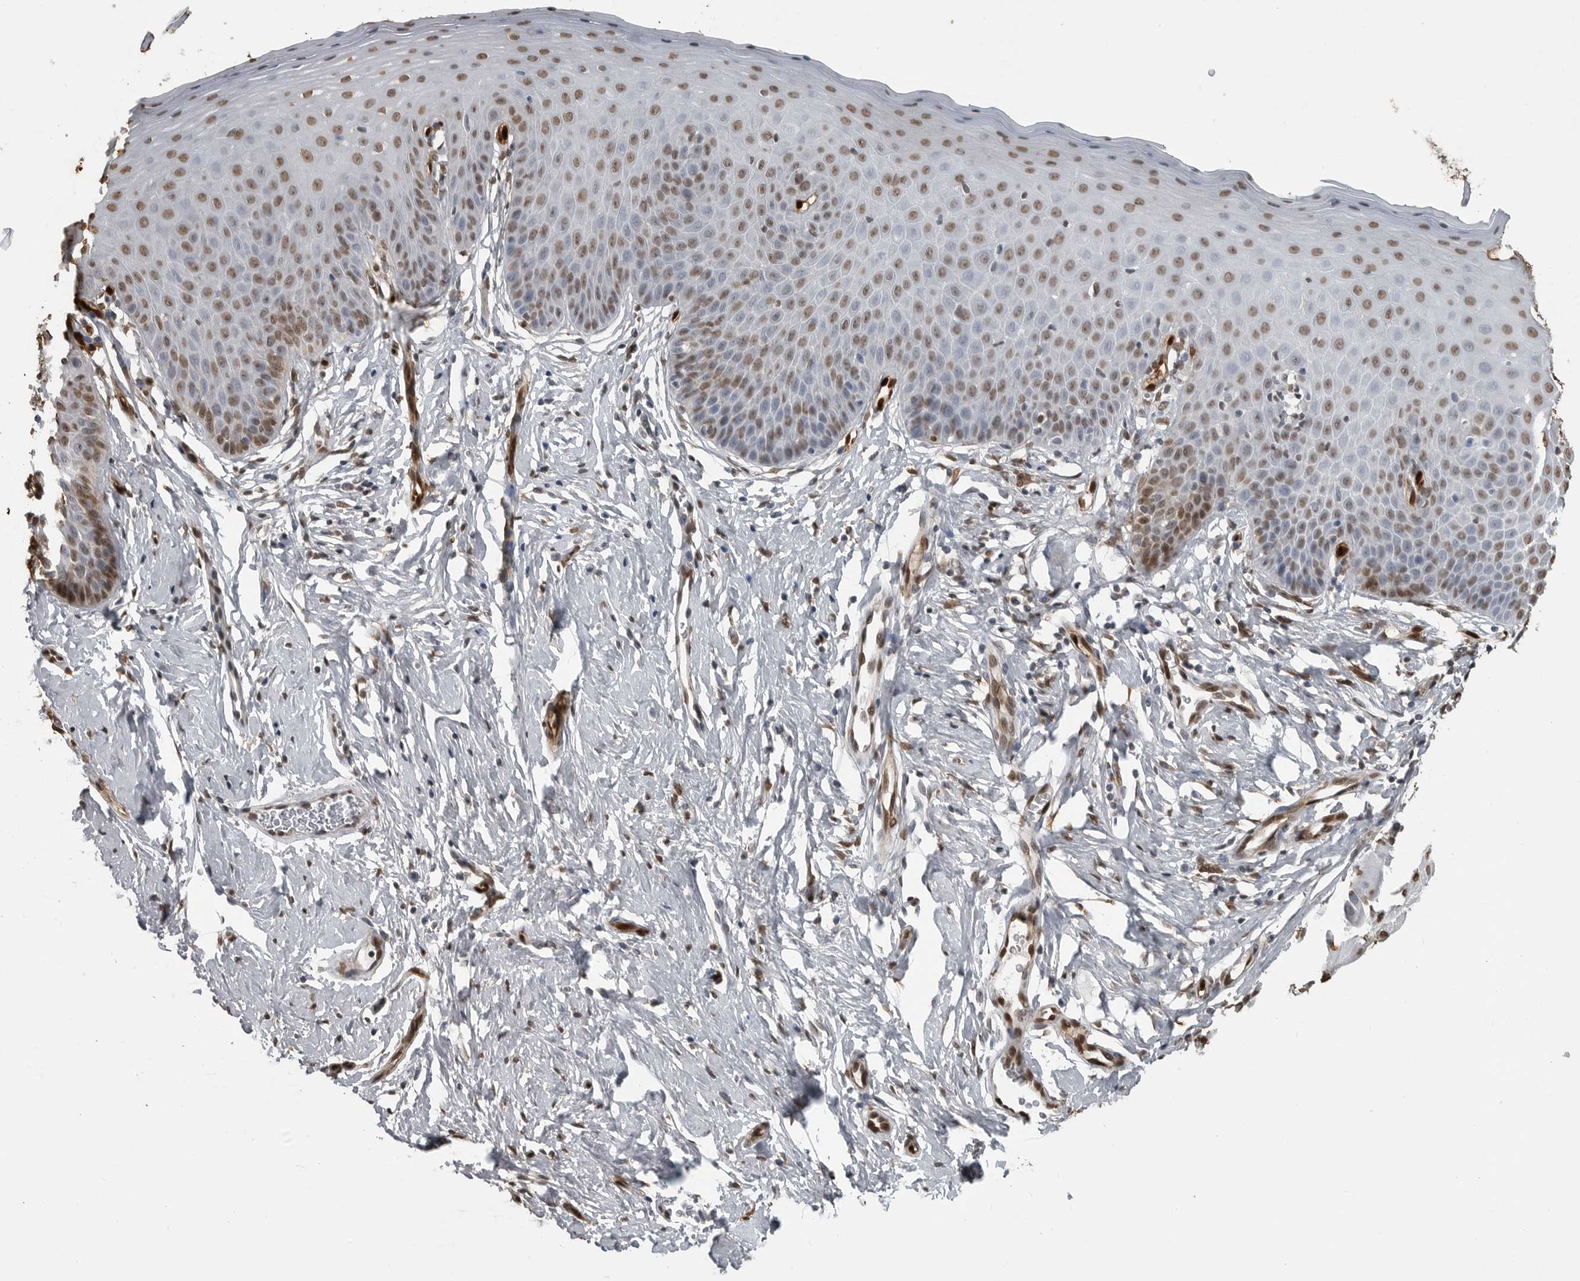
{"staining": {"intensity": "moderate", "quantity": ">75%", "location": "nuclear"}, "tissue": "cervix", "cell_type": "Glandular cells", "image_type": "normal", "snomed": [{"axis": "morphology", "description": "Normal tissue, NOS"}, {"axis": "topography", "description": "Cervix"}], "caption": "The micrograph shows immunohistochemical staining of normal cervix. There is moderate nuclear staining is identified in about >75% of glandular cells.", "gene": "SMAD2", "patient": {"sex": "female", "age": 36}}